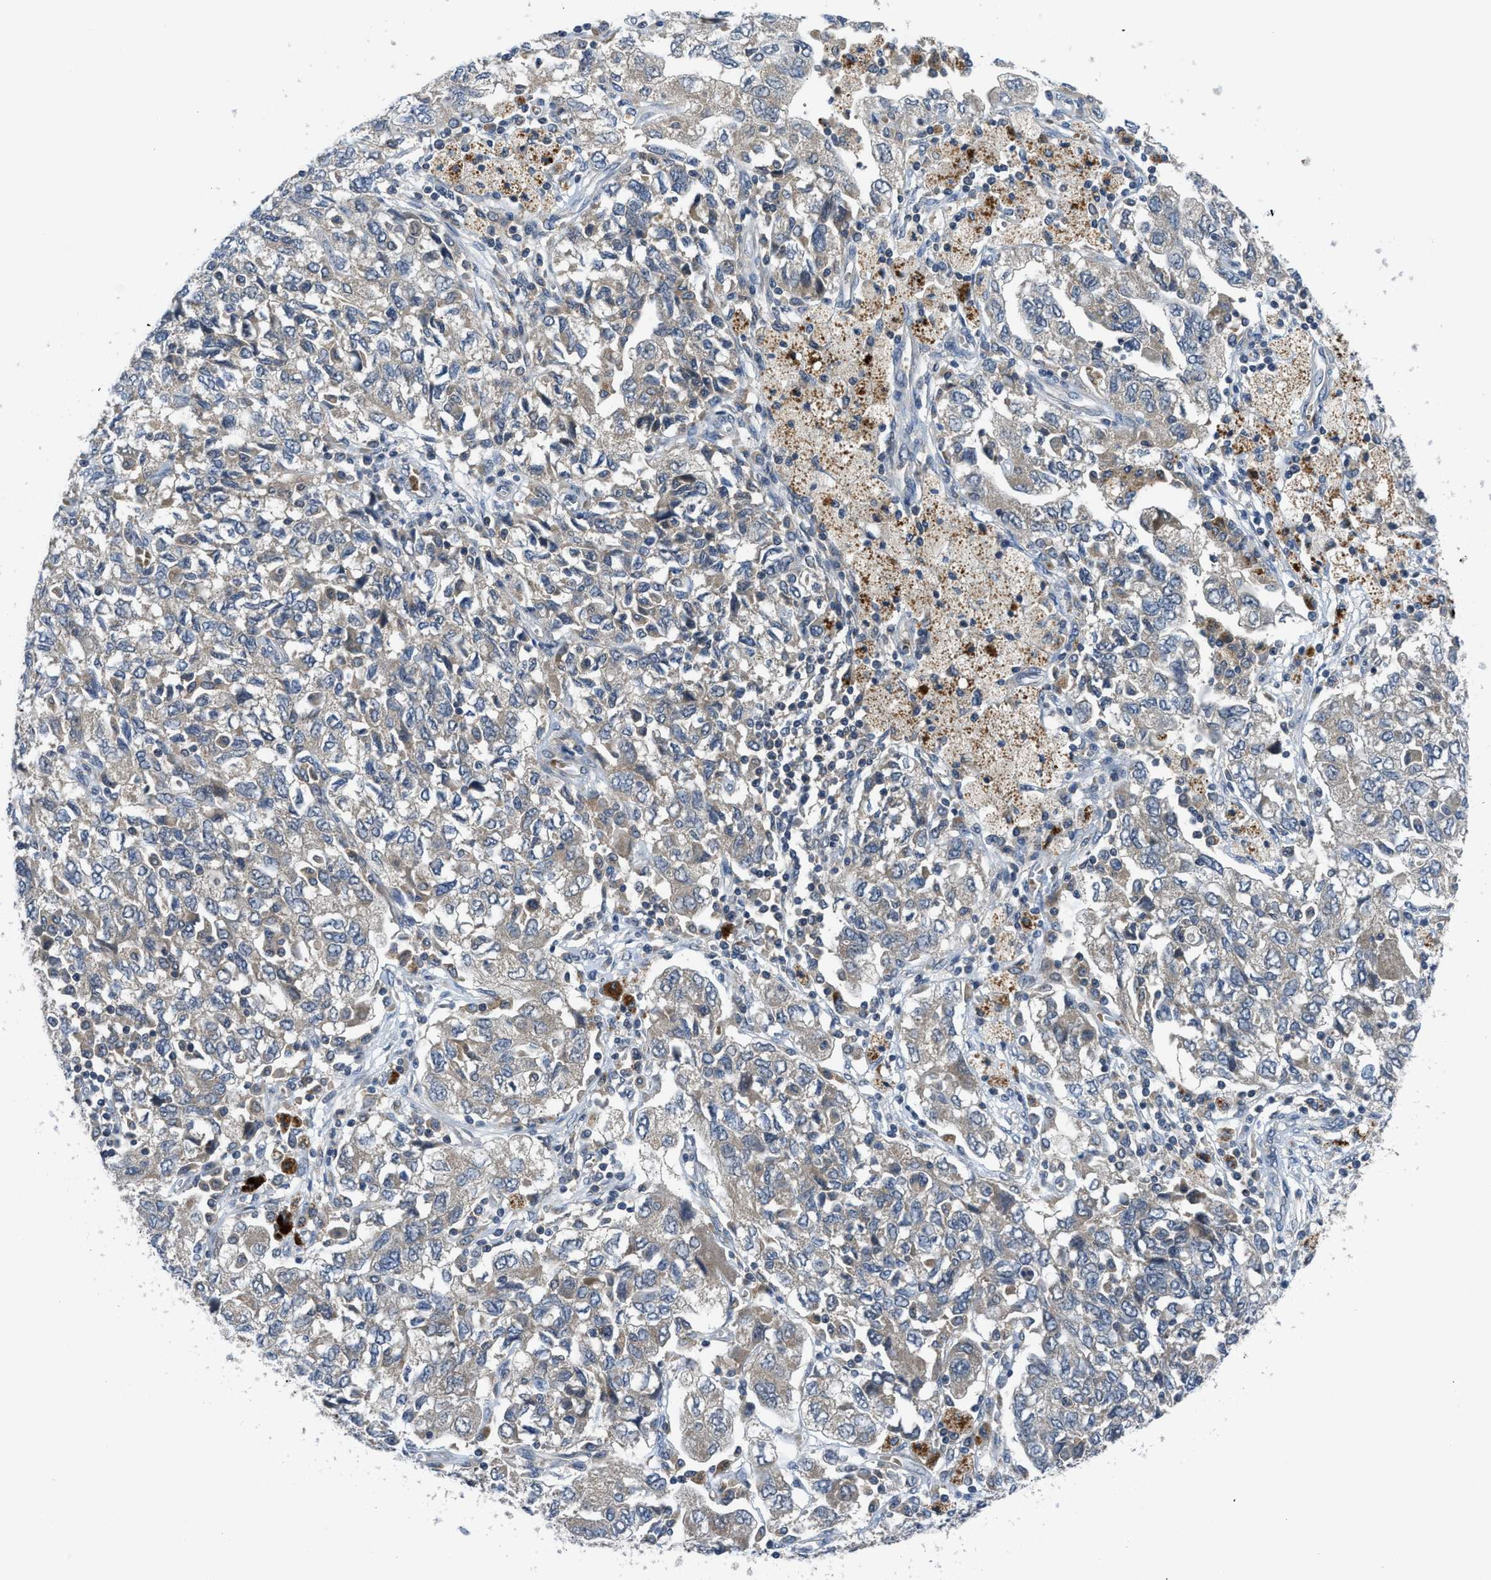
{"staining": {"intensity": "weak", "quantity": ">75%", "location": "cytoplasmic/membranous"}, "tissue": "ovarian cancer", "cell_type": "Tumor cells", "image_type": "cancer", "snomed": [{"axis": "morphology", "description": "Carcinoma, NOS"}, {"axis": "morphology", "description": "Cystadenocarcinoma, serous, NOS"}, {"axis": "topography", "description": "Ovary"}], "caption": "A brown stain highlights weak cytoplasmic/membranous positivity of a protein in human ovarian cancer (carcinoma) tumor cells.", "gene": "PDE7A", "patient": {"sex": "female", "age": 69}}